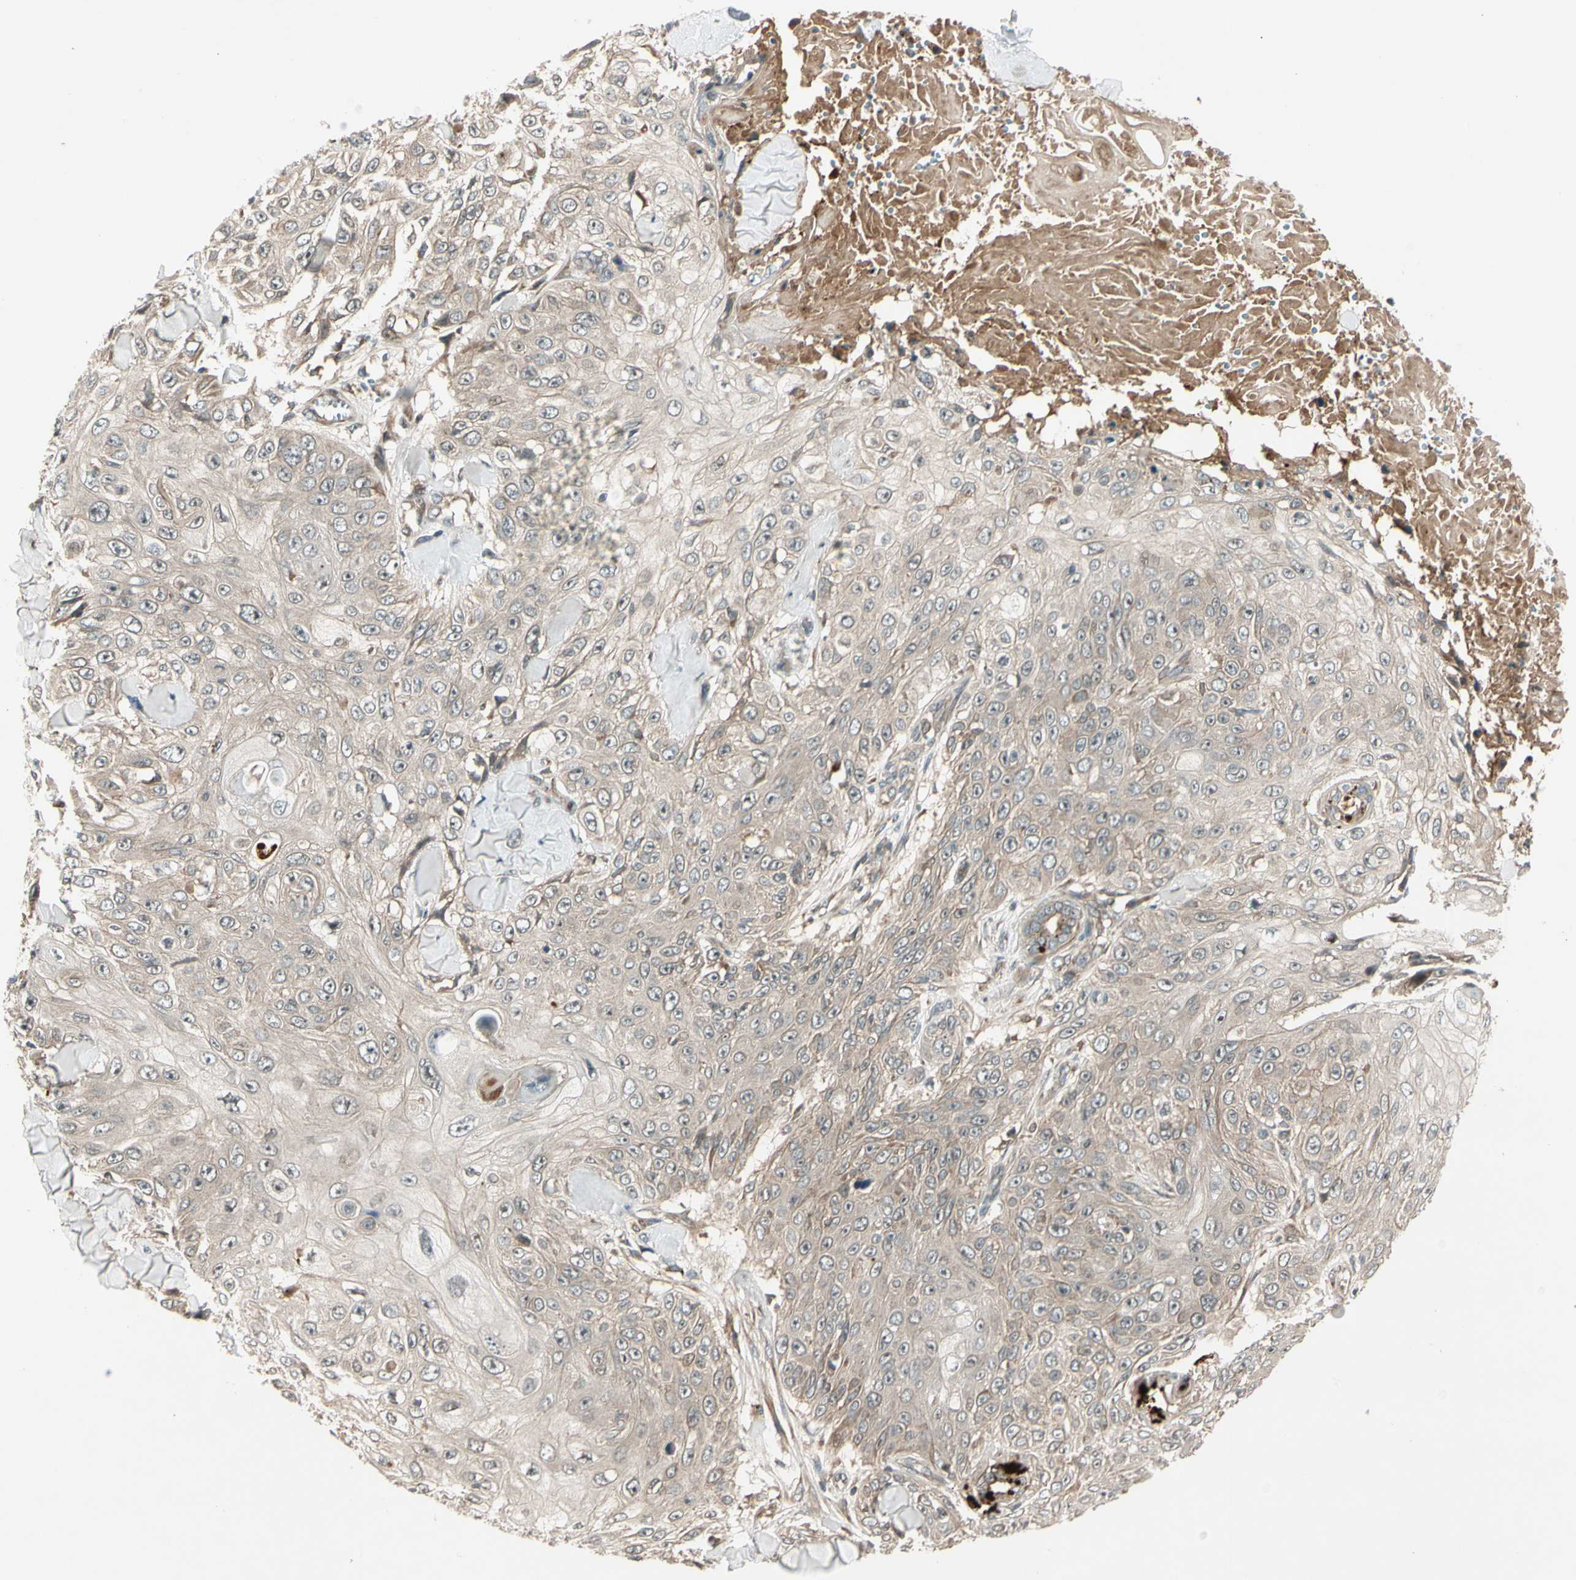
{"staining": {"intensity": "weak", "quantity": ">75%", "location": "cytoplasmic/membranous"}, "tissue": "skin cancer", "cell_type": "Tumor cells", "image_type": "cancer", "snomed": [{"axis": "morphology", "description": "Squamous cell carcinoma, NOS"}, {"axis": "topography", "description": "Skin"}], "caption": "Approximately >75% of tumor cells in skin squamous cell carcinoma display weak cytoplasmic/membranous protein staining as visualized by brown immunohistochemical staining.", "gene": "ACVR1C", "patient": {"sex": "male", "age": 86}}